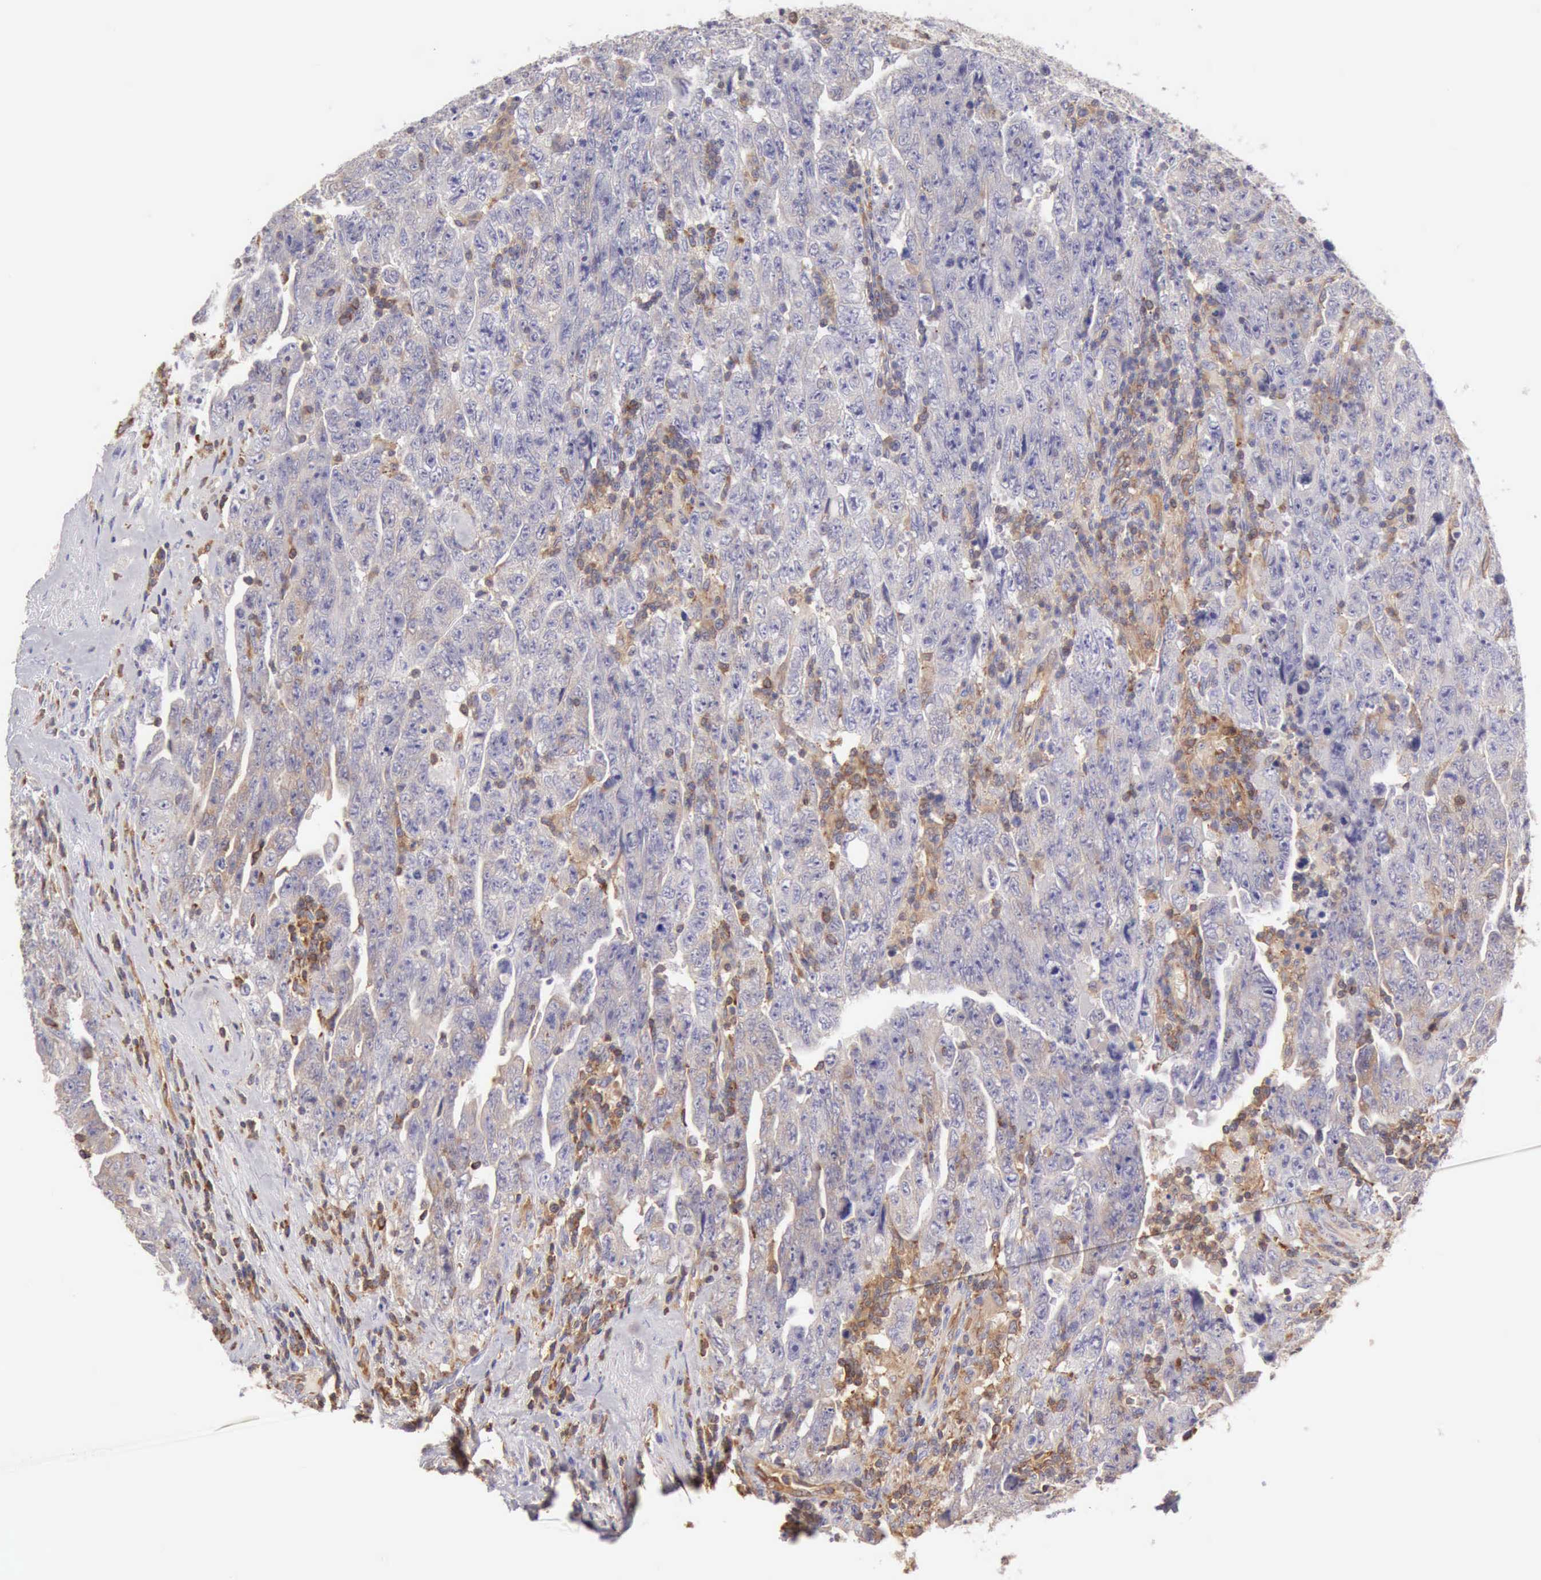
{"staining": {"intensity": "negative", "quantity": "none", "location": "none"}, "tissue": "testis cancer", "cell_type": "Tumor cells", "image_type": "cancer", "snomed": [{"axis": "morphology", "description": "Carcinoma, Embryonal, NOS"}, {"axis": "topography", "description": "Testis"}], "caption": "Human testis cancer stained for a protein using immunohistochemistry displays no staining in tumor cells.", "gene": "ARHGAP4", "patient": {"sex": "male", "age": 28}}